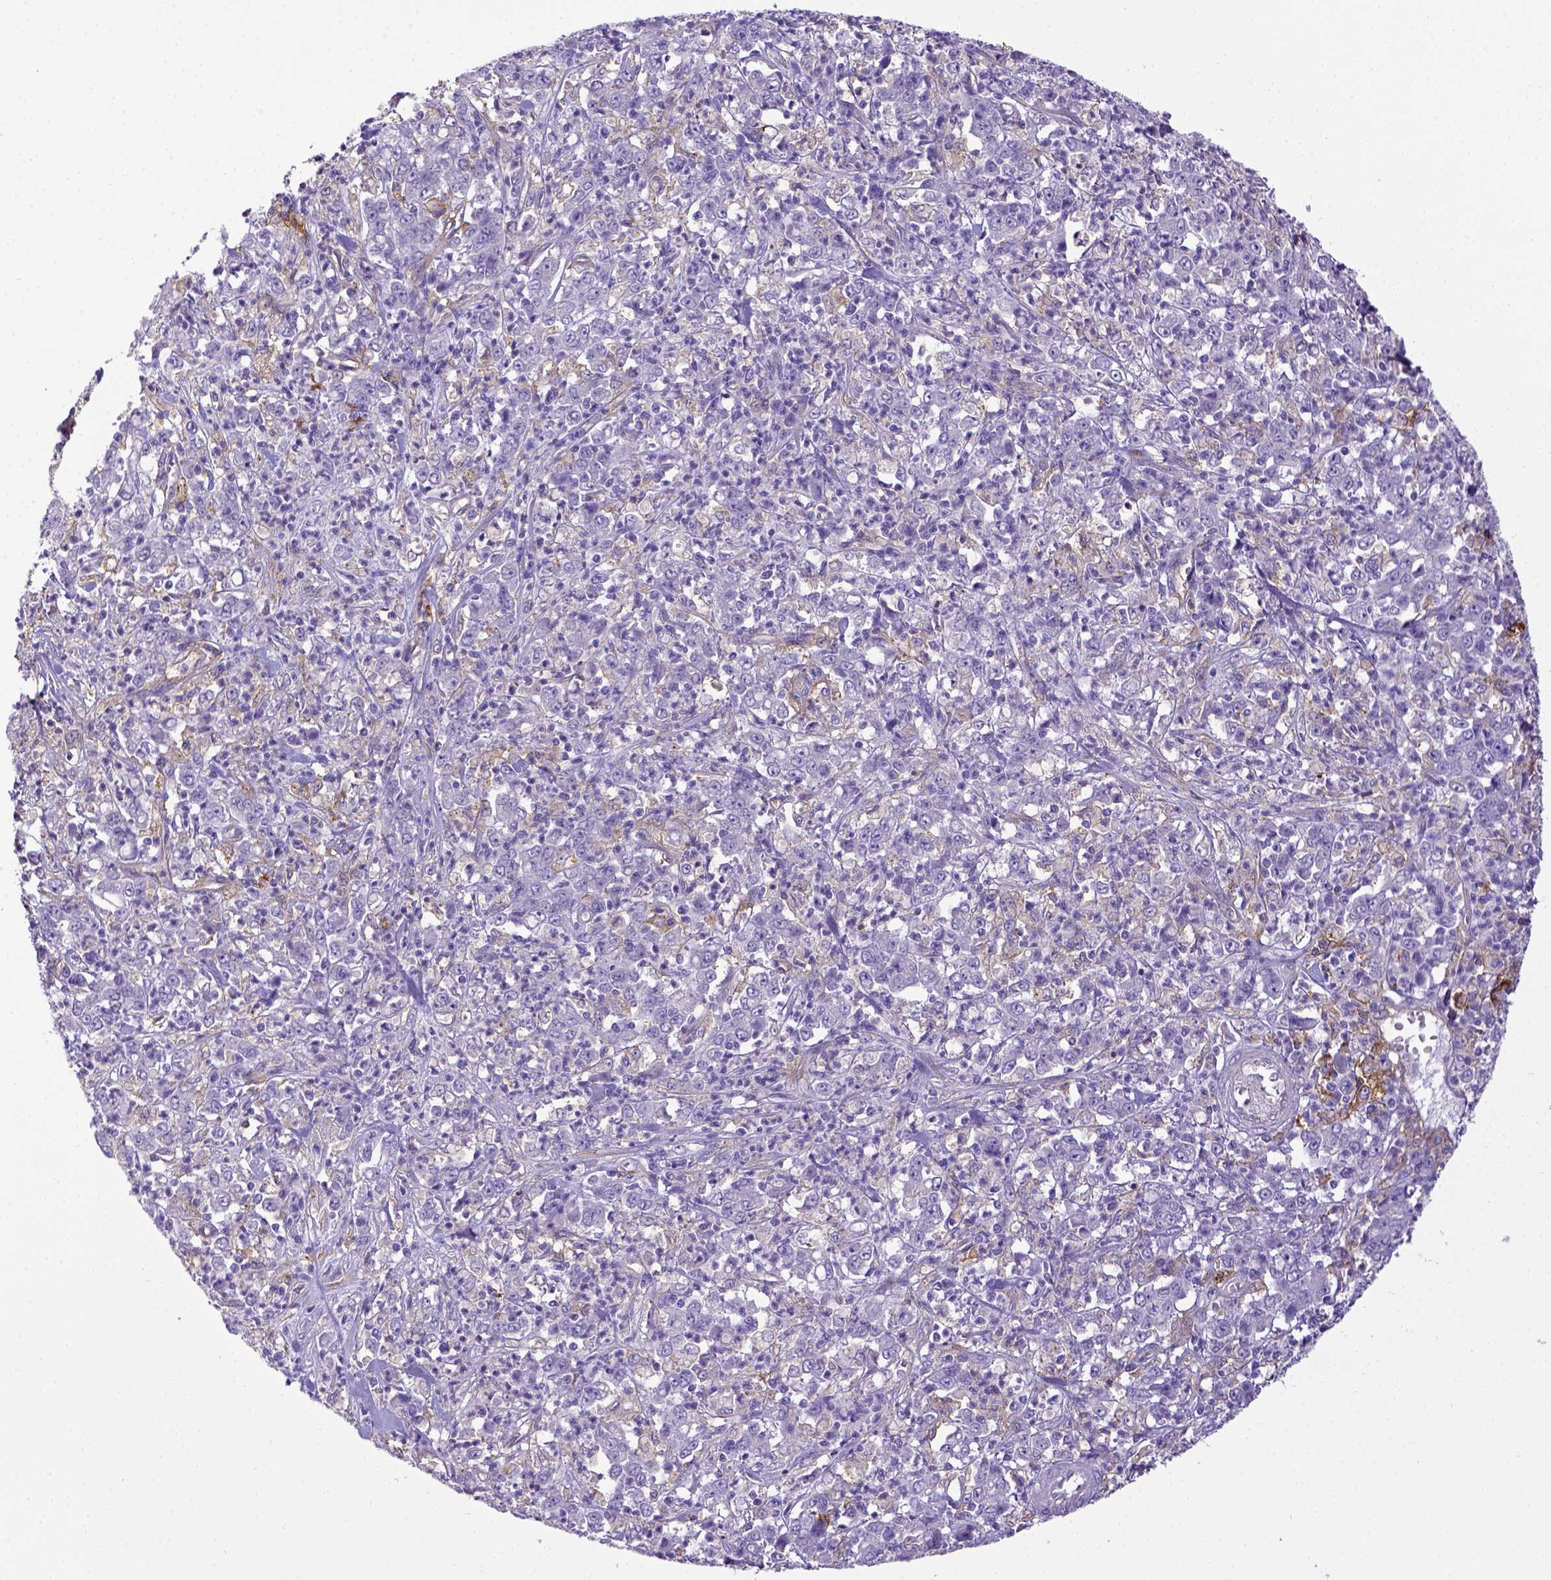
{"staining": {"intensity": "negative", "quantity": "none", "location": "none"}, "tissue": "stomach cancer", "cell_type": "Tumor cells", "image_type": "cancer", "snomed": [{"axis": "morphology", "description": "Adenocarcinoma, NOS"}, {"axis": "topography", "description": "Stomach, lower"}], "caption": "An IHC histopathology image of adenocarcinoma (stomach) is shown. There is no staining in tumor cells of adenocarcinoma (stomach).", "gene": "CD40", "patient": {"sex": "female", "age": 71}}